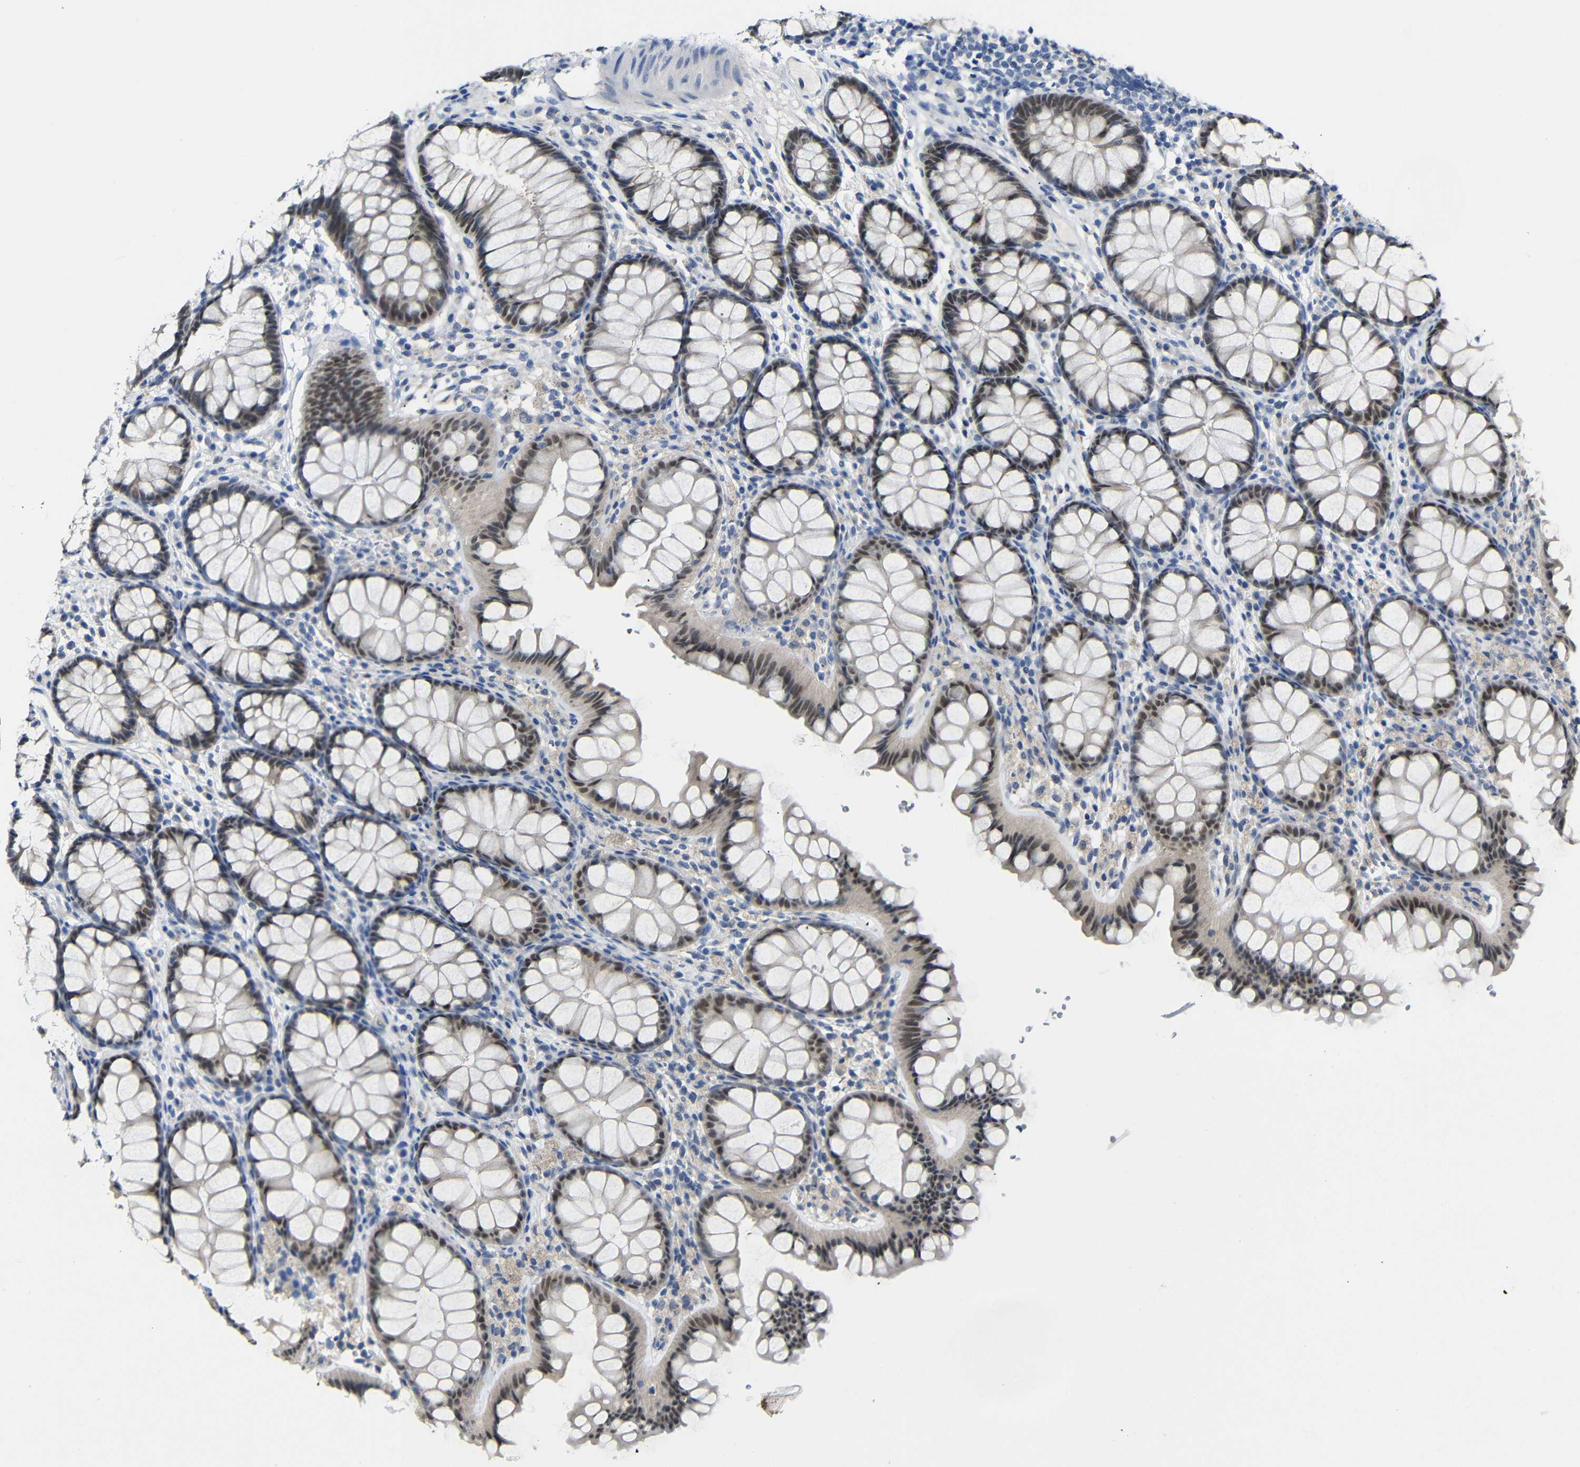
{"staining": {"intensity": "negative", "quantity": "none", "location": "none"}, "tissue": "colon", "cell_type": "Endothelial cells", "image_type": "normal", "snomed": [{"axis": "morphology", "description": "Normal tissue, NOS"}, {"axis": "topography", "description": "Colon"}], "caption": "IHC of normal colon displays no positivity in endothelial cells. The staining is performed using DAB (3,3'-diaminobenzidine) brown chromogen with nuclei counter-stained in using hematoxylin.", "gene": "HNF1A", "patient": {"sex": "female", "age": 55}}